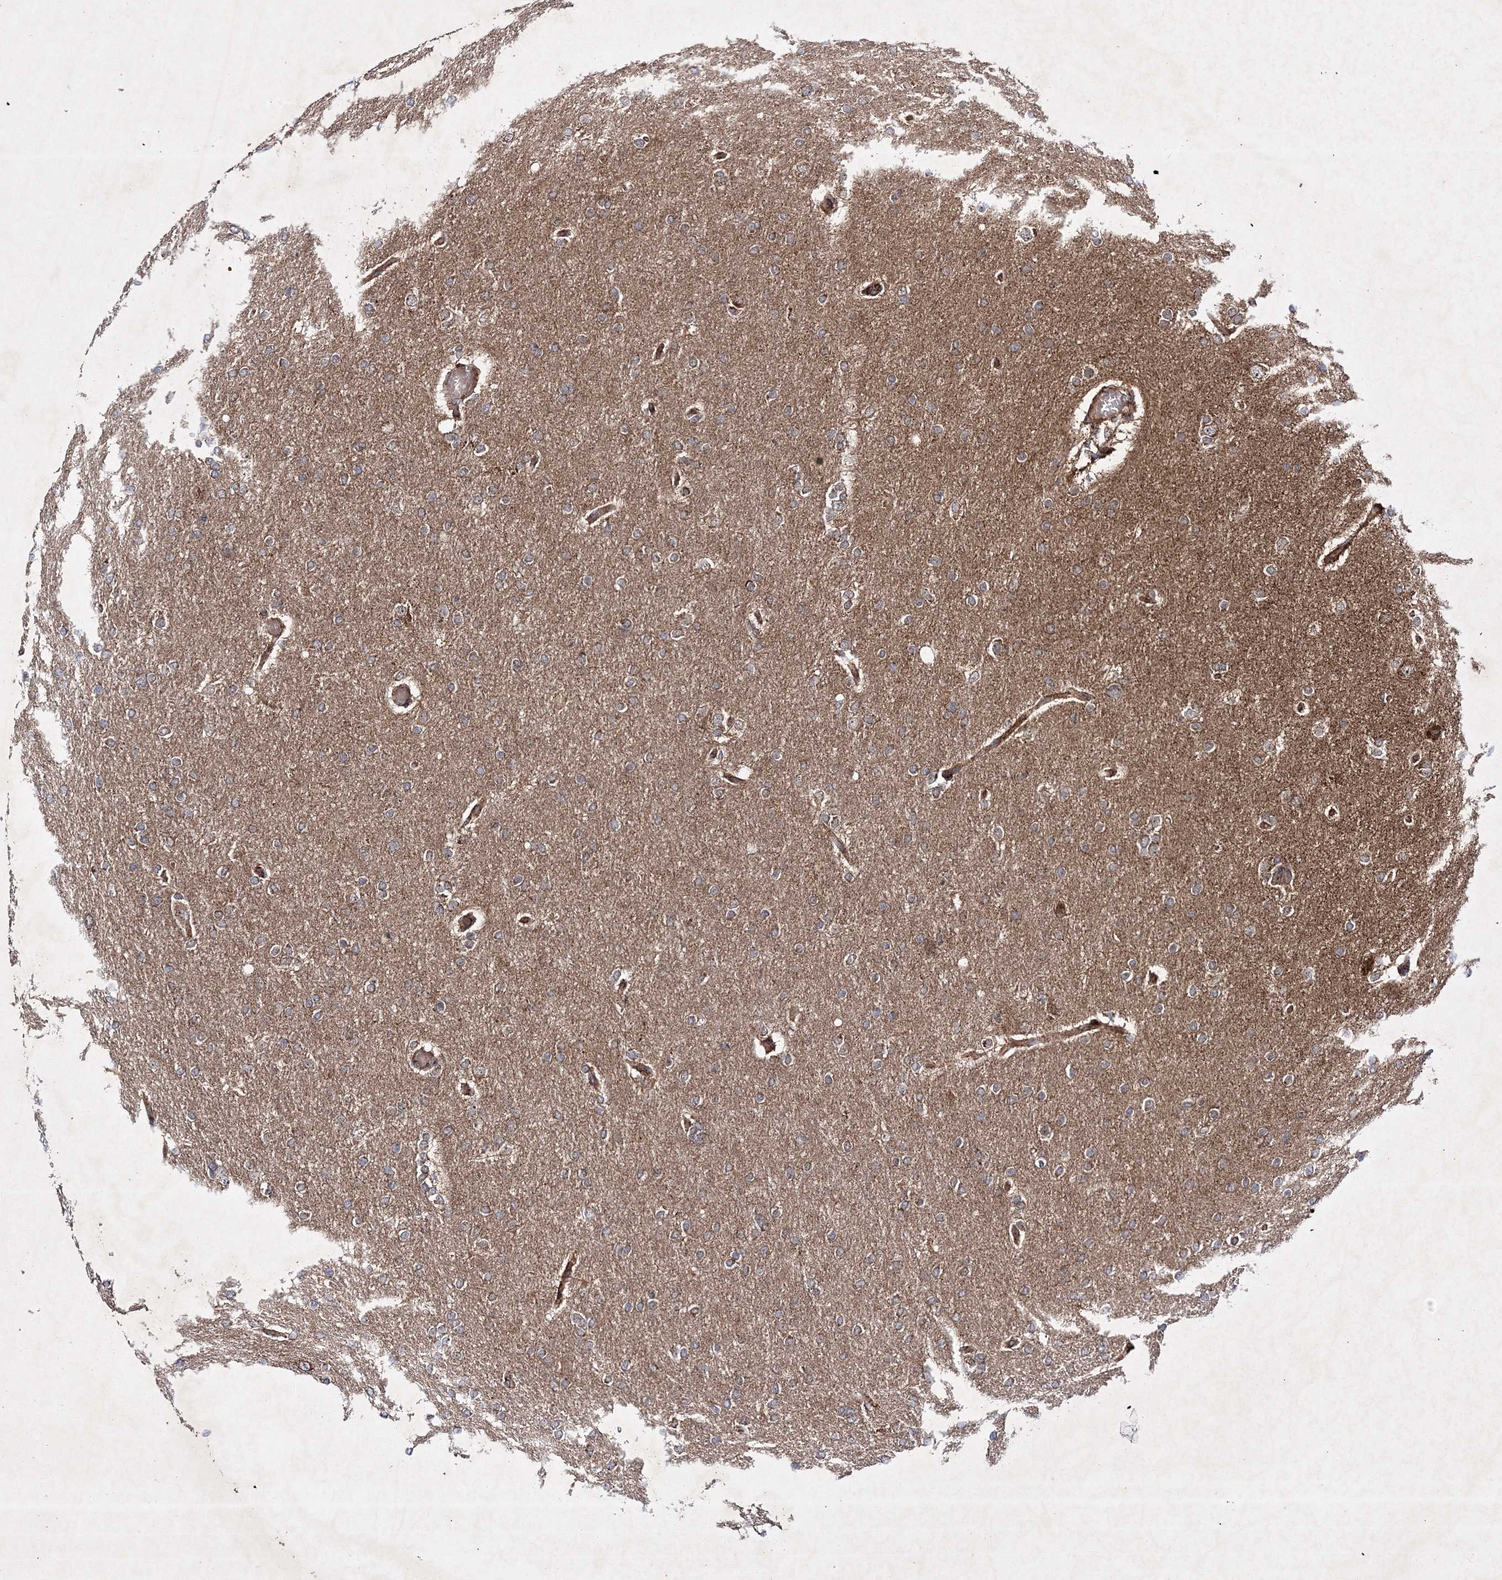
{"staining": {"intensity": "moderate", "quantity": "<25%", "location": "cytoplasmic/membranous"}, "tissue": "glioma", "cell_type": "Tumor cells", "image_type": "cancer", "snomed": [{"axis": "morphology", "description": "Glioma, malignant, High grade"}, {"axis": "topography", "description": "Cerebral cortex"}], "caption": "High-power microscopy captured an immunohistochemistry image of malignant high-grade glioma, revealing moderate cytoplasmic/membranous staining in approximately <25% of tumor cells.", "gene": "SCRN3", "patient": {"sex": "female", "age": 36}}